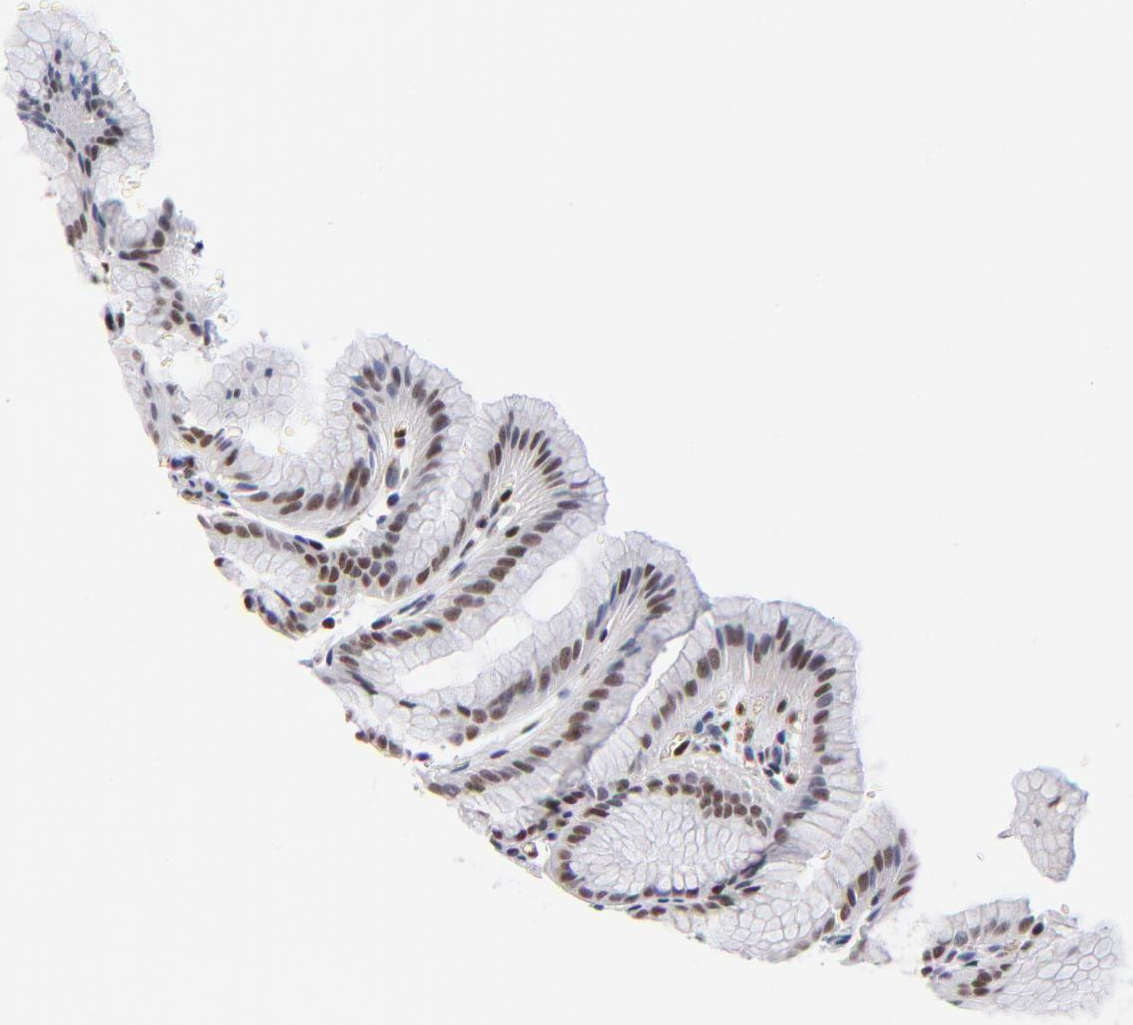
{"staining": {"intensity": "weak", "quantity": "25%-75%", "location": "nuclear"}, "tissue": "stomach", "cell_type": "Glandular cells", "image_type": "normal", "snomed": [{"axis": "morphology", "description": "Normal tissue, NOS"}, {"axis": "topography", "description": "Stomach"}], "caption": "IHC micrograph of normal human stomach stained for a protein (brown), which displays low levels of weak nuclear staining in about 25%-75% of glandular cells.", "gene": "GABPA", "patient": {"sex": "male", "age": 42}}